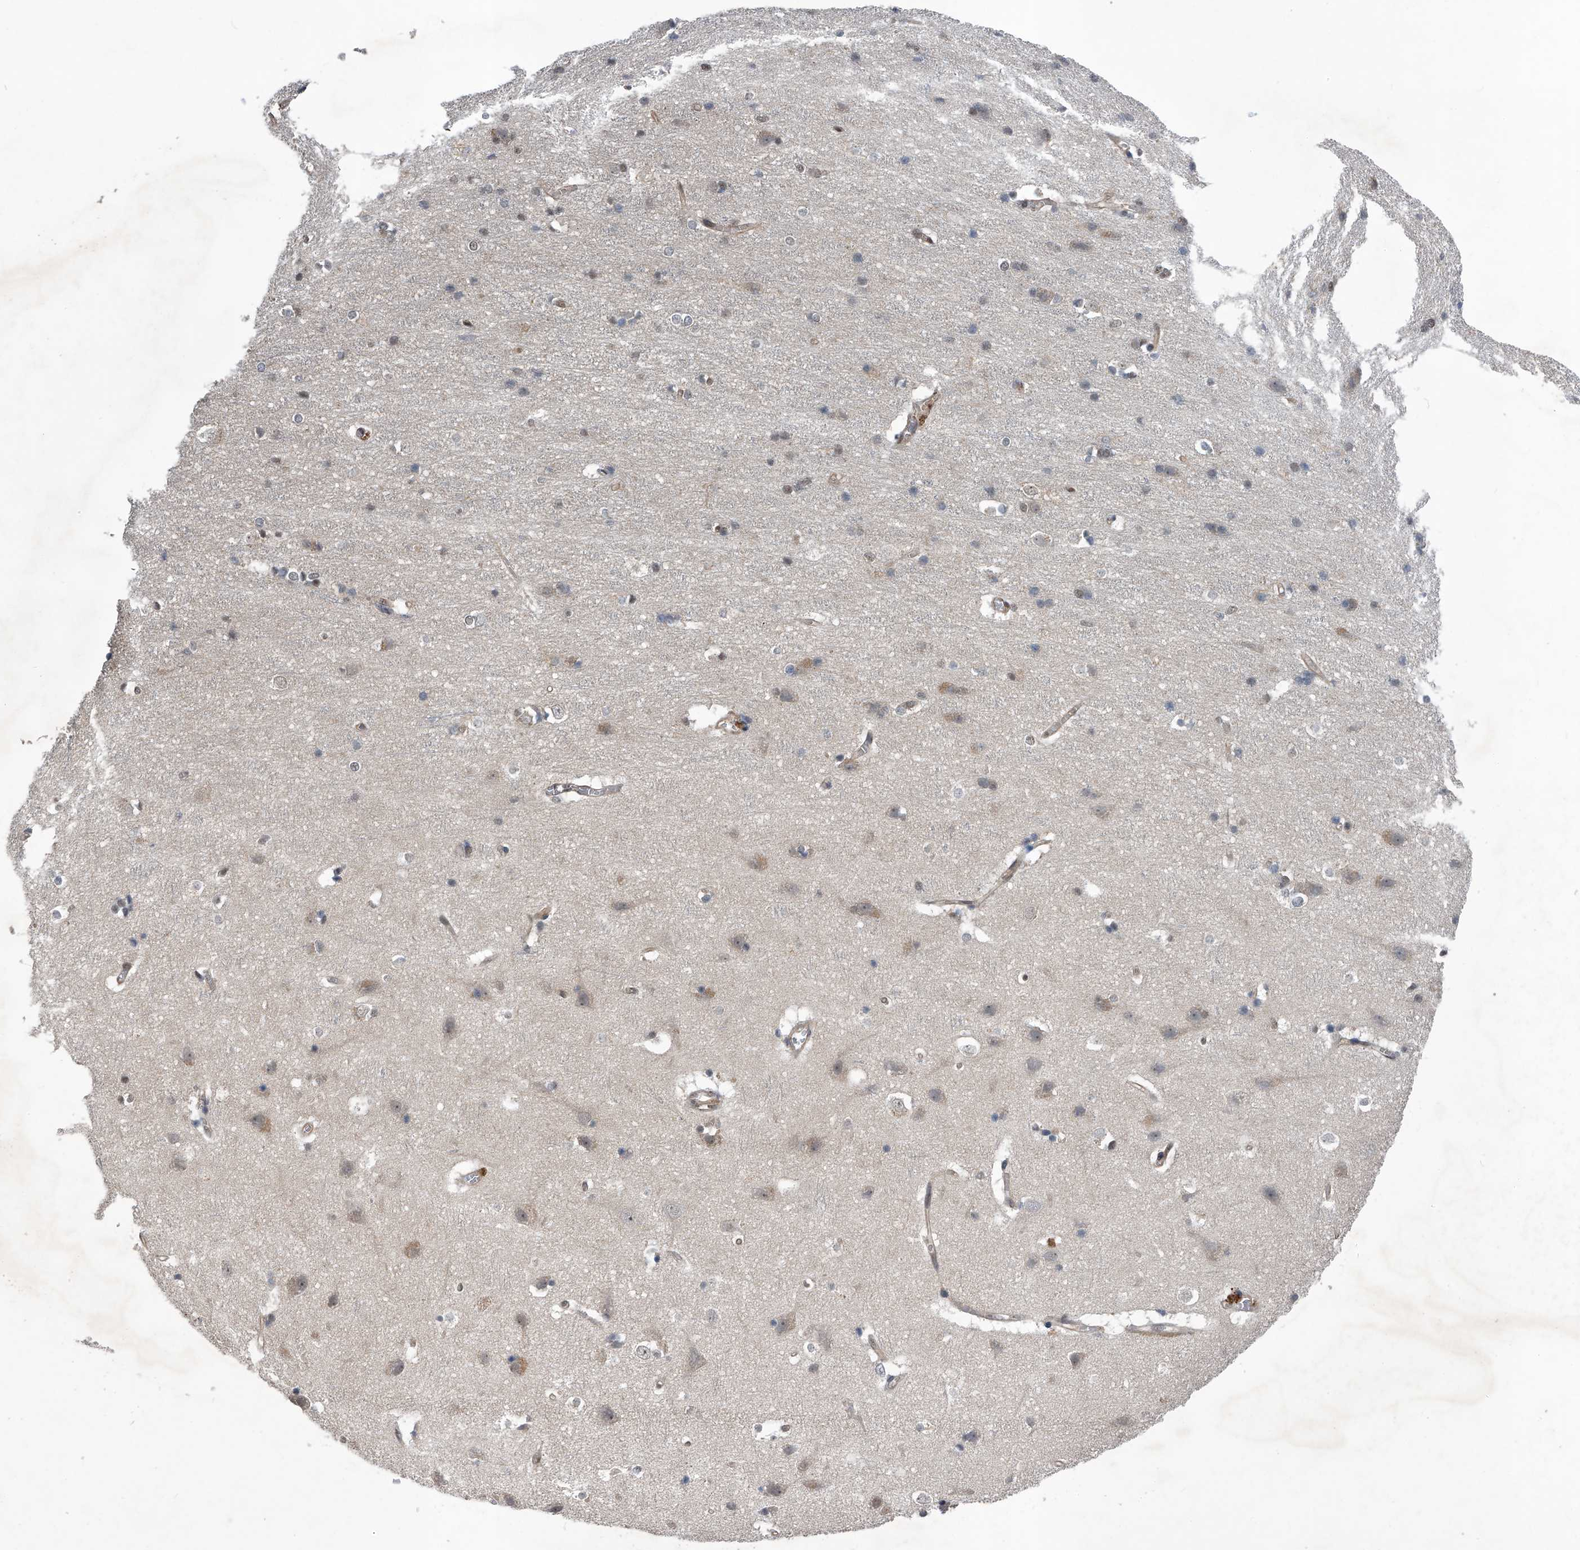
{"staining": {"intensity": "moderate", "quantity": "25%-75%", "location": "cytoplasmic/membranous"}, "tissue": "cerebral cortex", "cell_type": "Endothelial cells", "image_type": "normal", "snomed": [{"axis": "morphology", "description": "Normal tissue, NOS"}, {"axis": "topography", "description": "Cerebral cortex"}], "caption": "The histopathology image exhibits staining of unremarkable cerebral cortex, revealing moderate cytoplasmic/membranous protein staining (brown color) within endothelial cells.", "gene": "SLC12A8", "patient": {"sex": "male", "age": 54}}